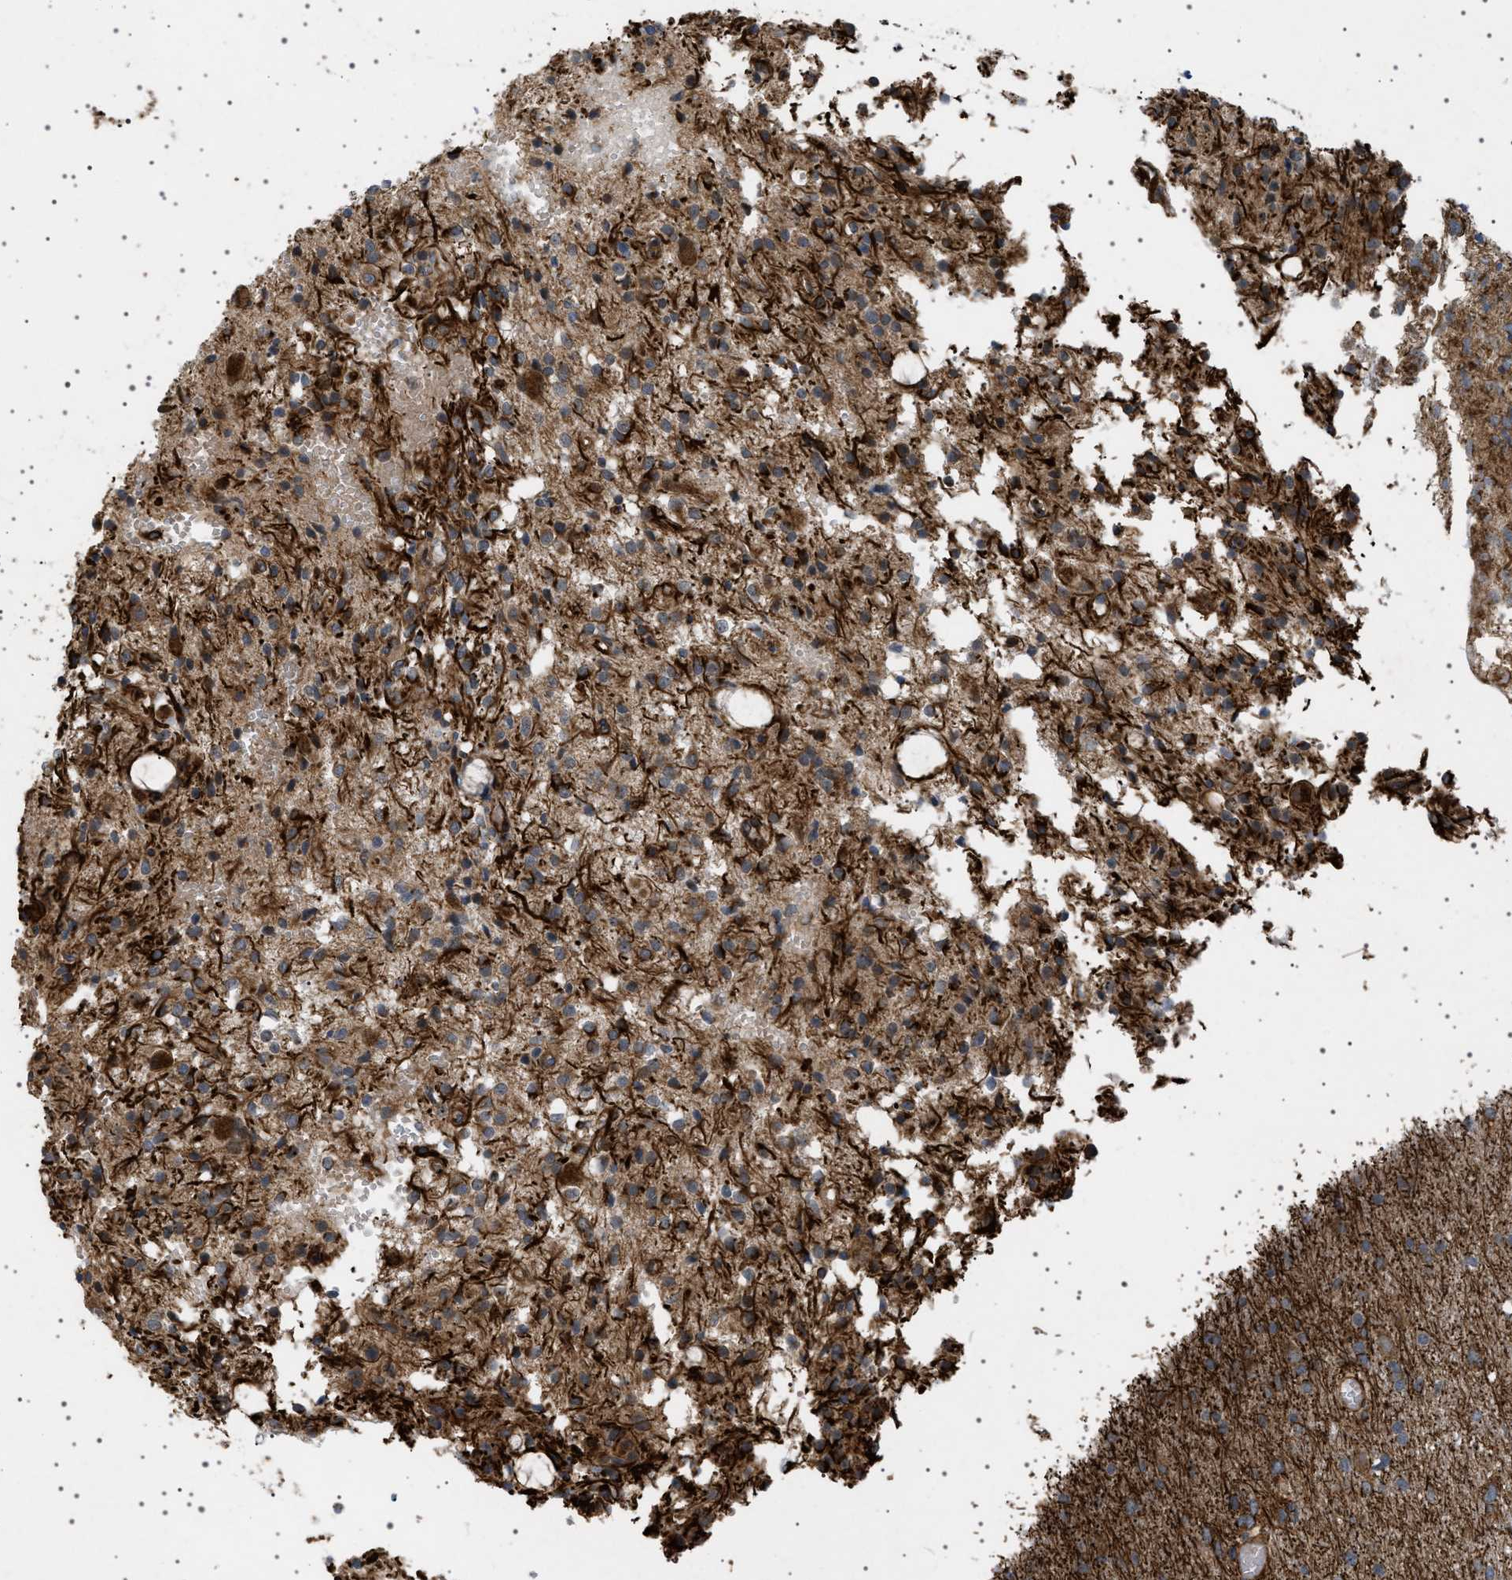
{"staining": {"intensity": "strong", "quantity": "25%-75%", "location": "cytoplasmic/membranous"}, "tissue": "glioma", "cell_type": "Tumor cells", "image_type": "cancer", "snomed": [{"axis": "morphology", "description": "Glioma, malignant, High grade"}, {"axis": "topography", "description": "Brain"}], "caption": "Immunohistochemistry (IHC) (DAB (3,3'-diaminobenzidine)) staining of malignant glioma (high-grade) demonstrates strong cytoplasmic/membranous protein expression in approximately 25%-75% of tumor cells. (DAB (3,3'-diaminobenzidine) IHC, brown staining for protein, blue staining for nuclei).", "gene": "CCDC186", "patient": {"sex": "female", "age": 59}}